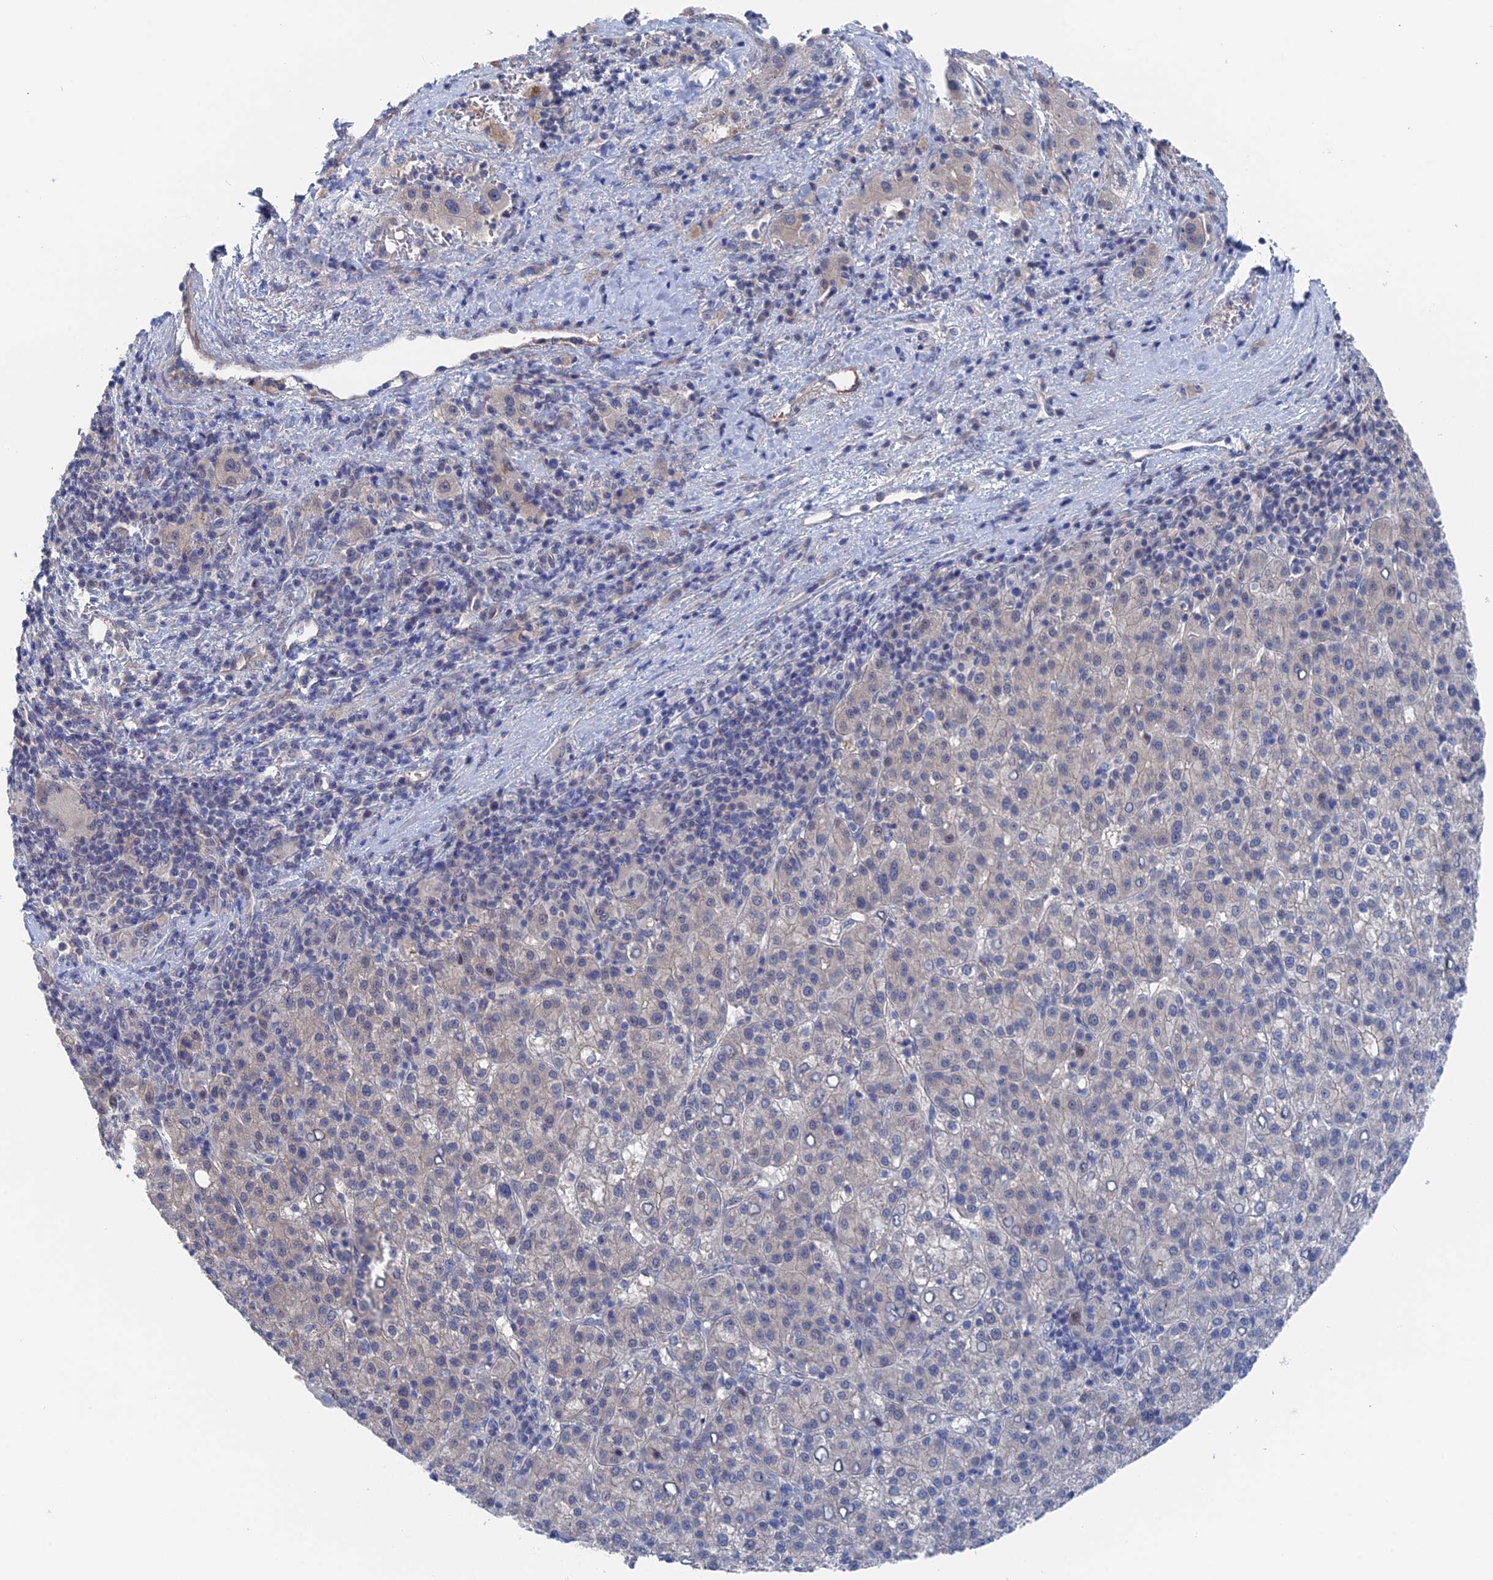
{"staining": {"intensity": "negative", "quantity": "none", "location": "none"}, "tissue": "liver cancer", "cell_type": "Tumor cells", "image_type": "cancer", "snomed": [{"axis": "morphology", "description": "Carcinoma, Hepatocellular, NOS"}, {"axis": "topography", "description": "Liver"}], "caption": "This photomicrograph is of liver cancer stained with IHC to label a protein in brown with the nuclei are counter-stained blue. There is no expression in tumor cells. The staining is performed using DAB (3,3'-diaminobenzidine) brown chromogen with nuclei counter-stained in using hematoxylin.", "gene": "MTHFSD", "patient": {"sex": "female", "age": 58}}